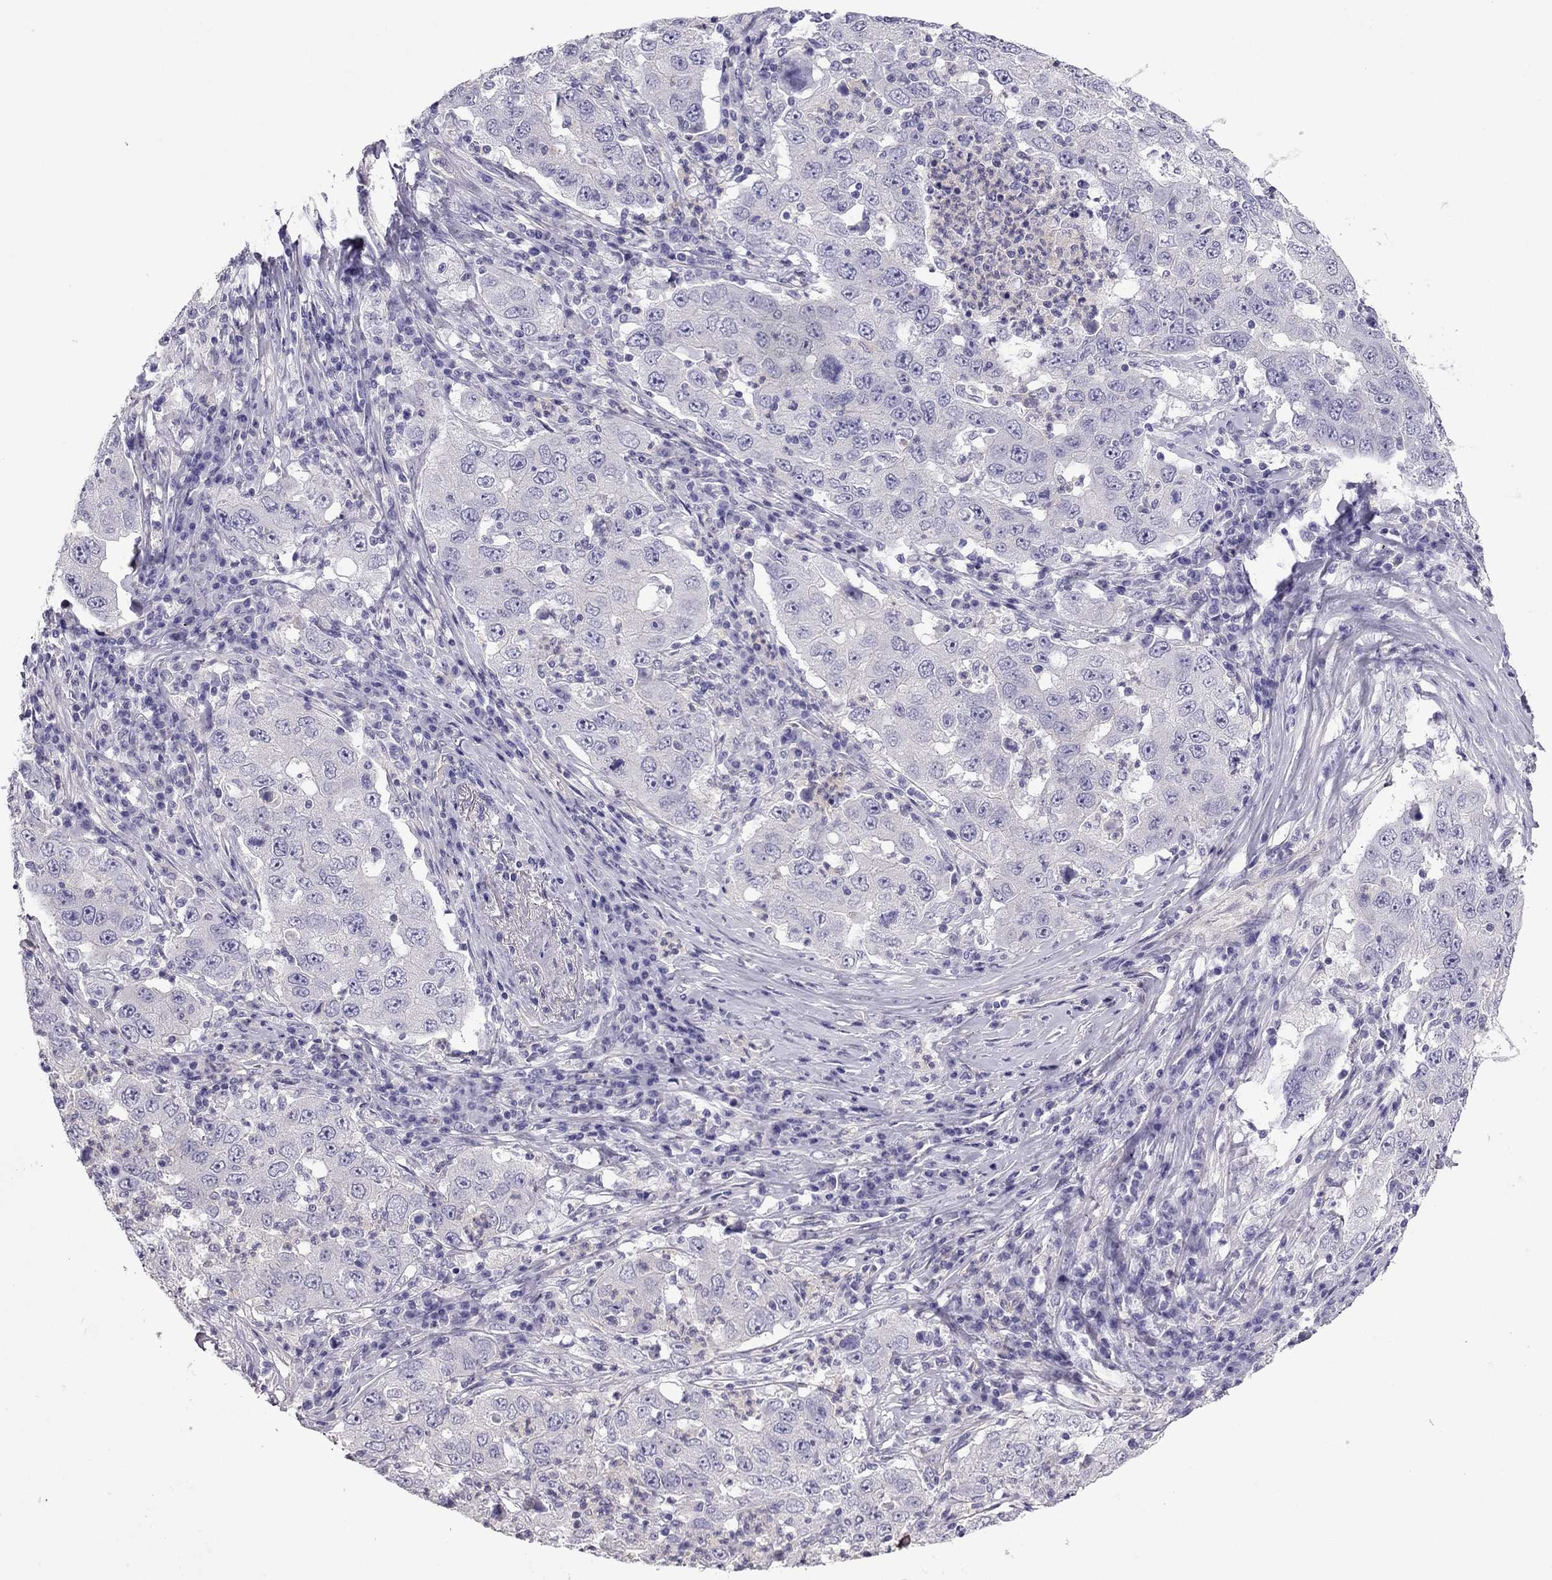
{"staining": {"intensity": "negative", "quantity": "none", "location": "none"}, "tissue": "lung cancer", "cell_type": "Tumor cells", "image_type": "cancer", "snomed": [{"axis": "morphology", "description": "Adenocarcinoma, NOS"}, {"axis": "topography", "description": "Lung"}], "caption": "Adenocarcinoma (lung) was stained to show a protein in brown. There is no significant positivity in tumor cells. Brightfield microscopy of immunohistochemistry (IHC) stained with DAB (3,3'-diaminobenzidine) (brown) and hematoxylin (blue), captured at high magnification.", "gene": "GJA8", "patient": {"sex": "male", "age": 73}}